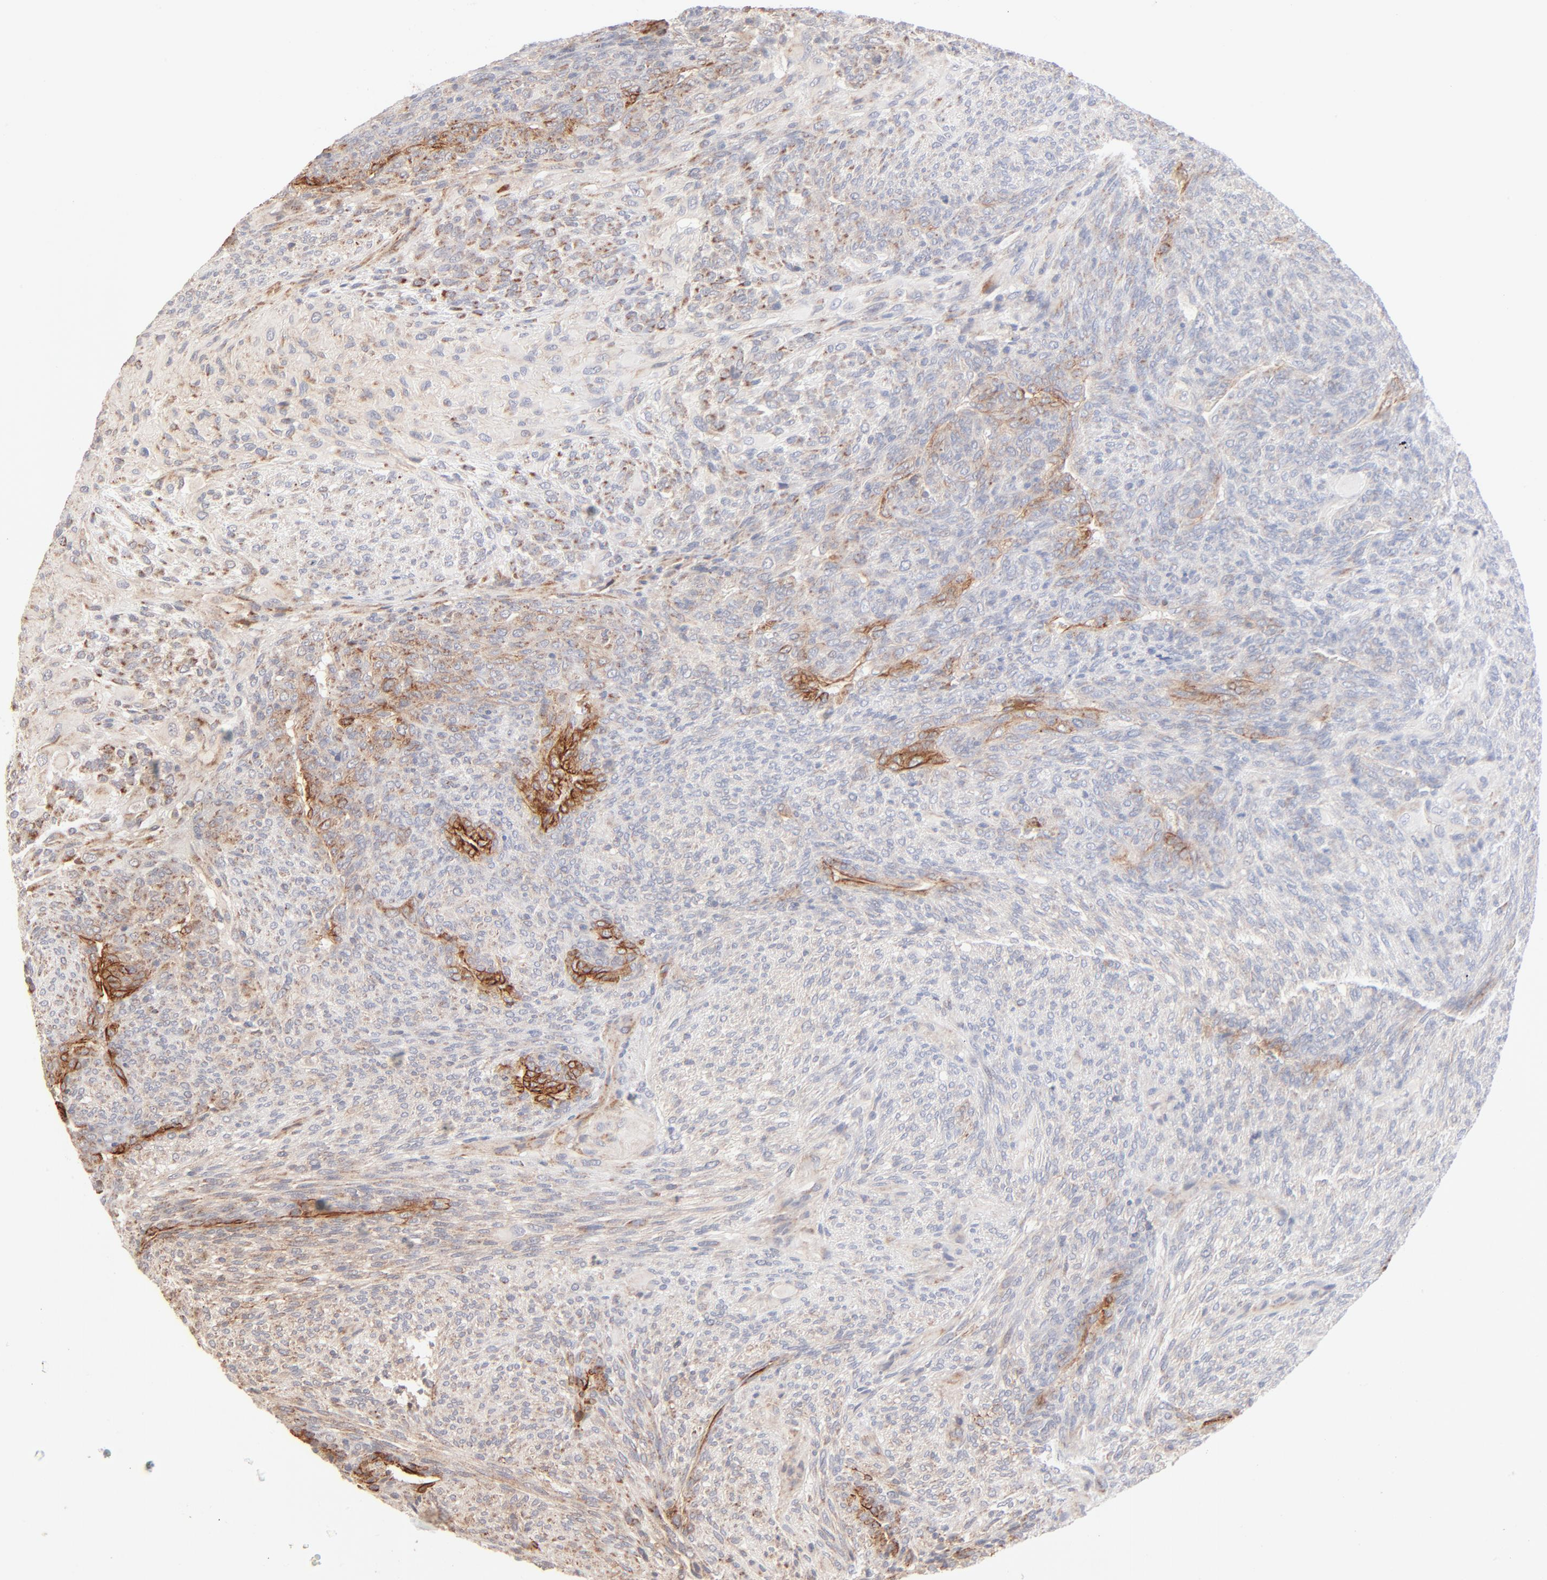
{"staining": {"intensity": "strong", "quantity": "<25%", "location": "cytoplasmic/membranous"}, "tissue": "glioma", "cell_type": "Tumor cells", "image_type": "cancer", "snomed": [{"axis": "morphology", "description": "Glioma, malignant, High grade"}, {"axis": "topography", "description": "Cerebral cortex"}], "caption": "DAB (3,3'-diaminobenzidine) immunohistochemical staining of glioma exhibits strong cytoplasmic/membranous protein expression in approximately <25% of tumor cells. (brown staining indicates protein expression, while blue staining denotes nuclei).", "gene": "CSPG4", "patient": {"sex": "female", "age": 55}}